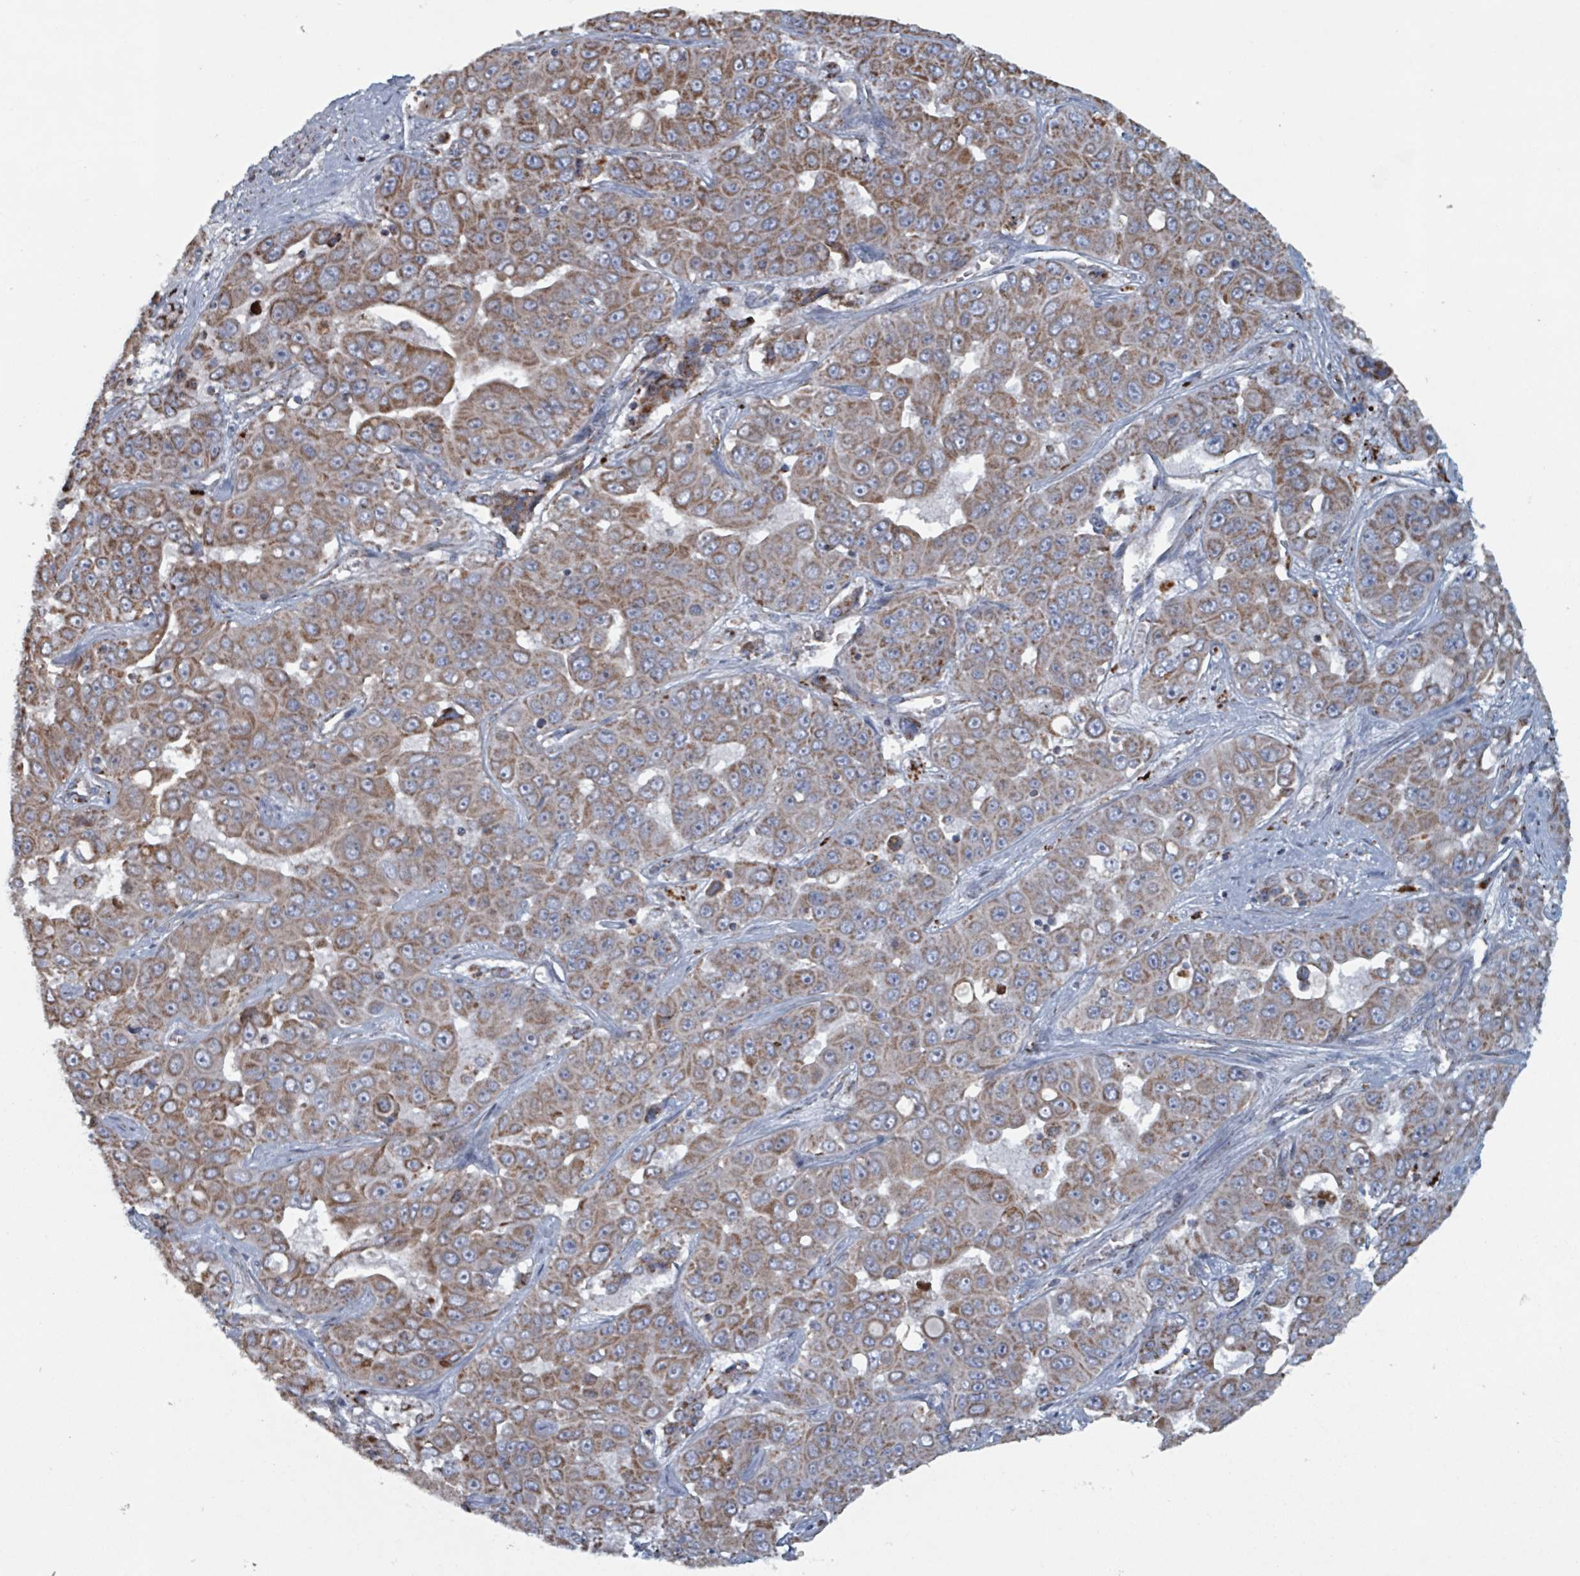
{"staining": {"intensity": "moderate", "quantity": ">75%", "location": "cytoplasmic/membranous"}, "tissue": "liver cancer", "cell_type": "Tumor cells", "image_type": "cancer", "snomed": [{"axis": "morphology", "description": "Cholangiocarcinoma"}, {"axis": "topography", "description": "Liver"}], "caption": "Protein expression by immunohistochemistry (IHC) displays moderate cytoplasmic/membranous expression in about >75% of tumor cells in liver cancer.", "gene": "ABHD18", "patient": {"sex": "female", "age": 52}}